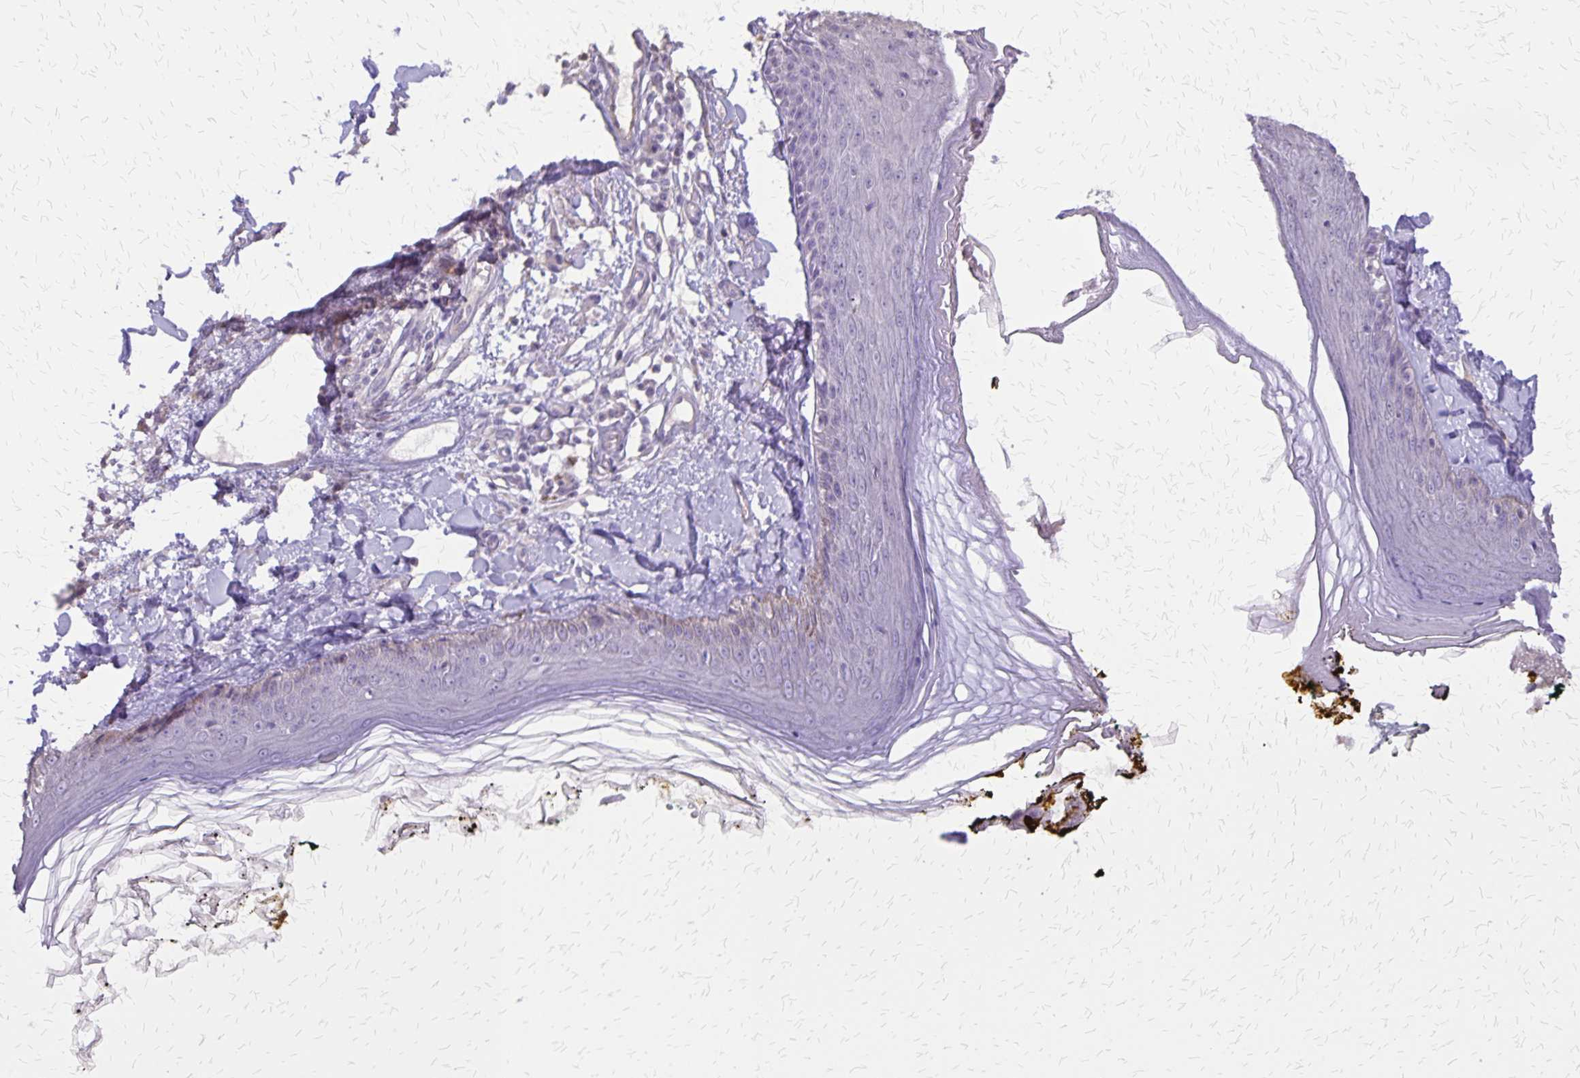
{"staining": {"intensity": "negative", "quantity": "none", "location": "none"}, "tissue": "skin", "cell_type": "Fibroblasts", "image_type": "normal", "snomed": [{"axis": "morphology", "description": "Normal tissue, NOS"}, {"axis": "topography", "description": "Skin"}], "caption": "Immunohistochemistry (IHC) image of normal human skin stained for a protein (brown), which exhibits no positivity in fibroblasts. (DAB immunohistochemistry, high magnification).", "gene": "SI", "patient": {"sex": "male", "age": 76}}